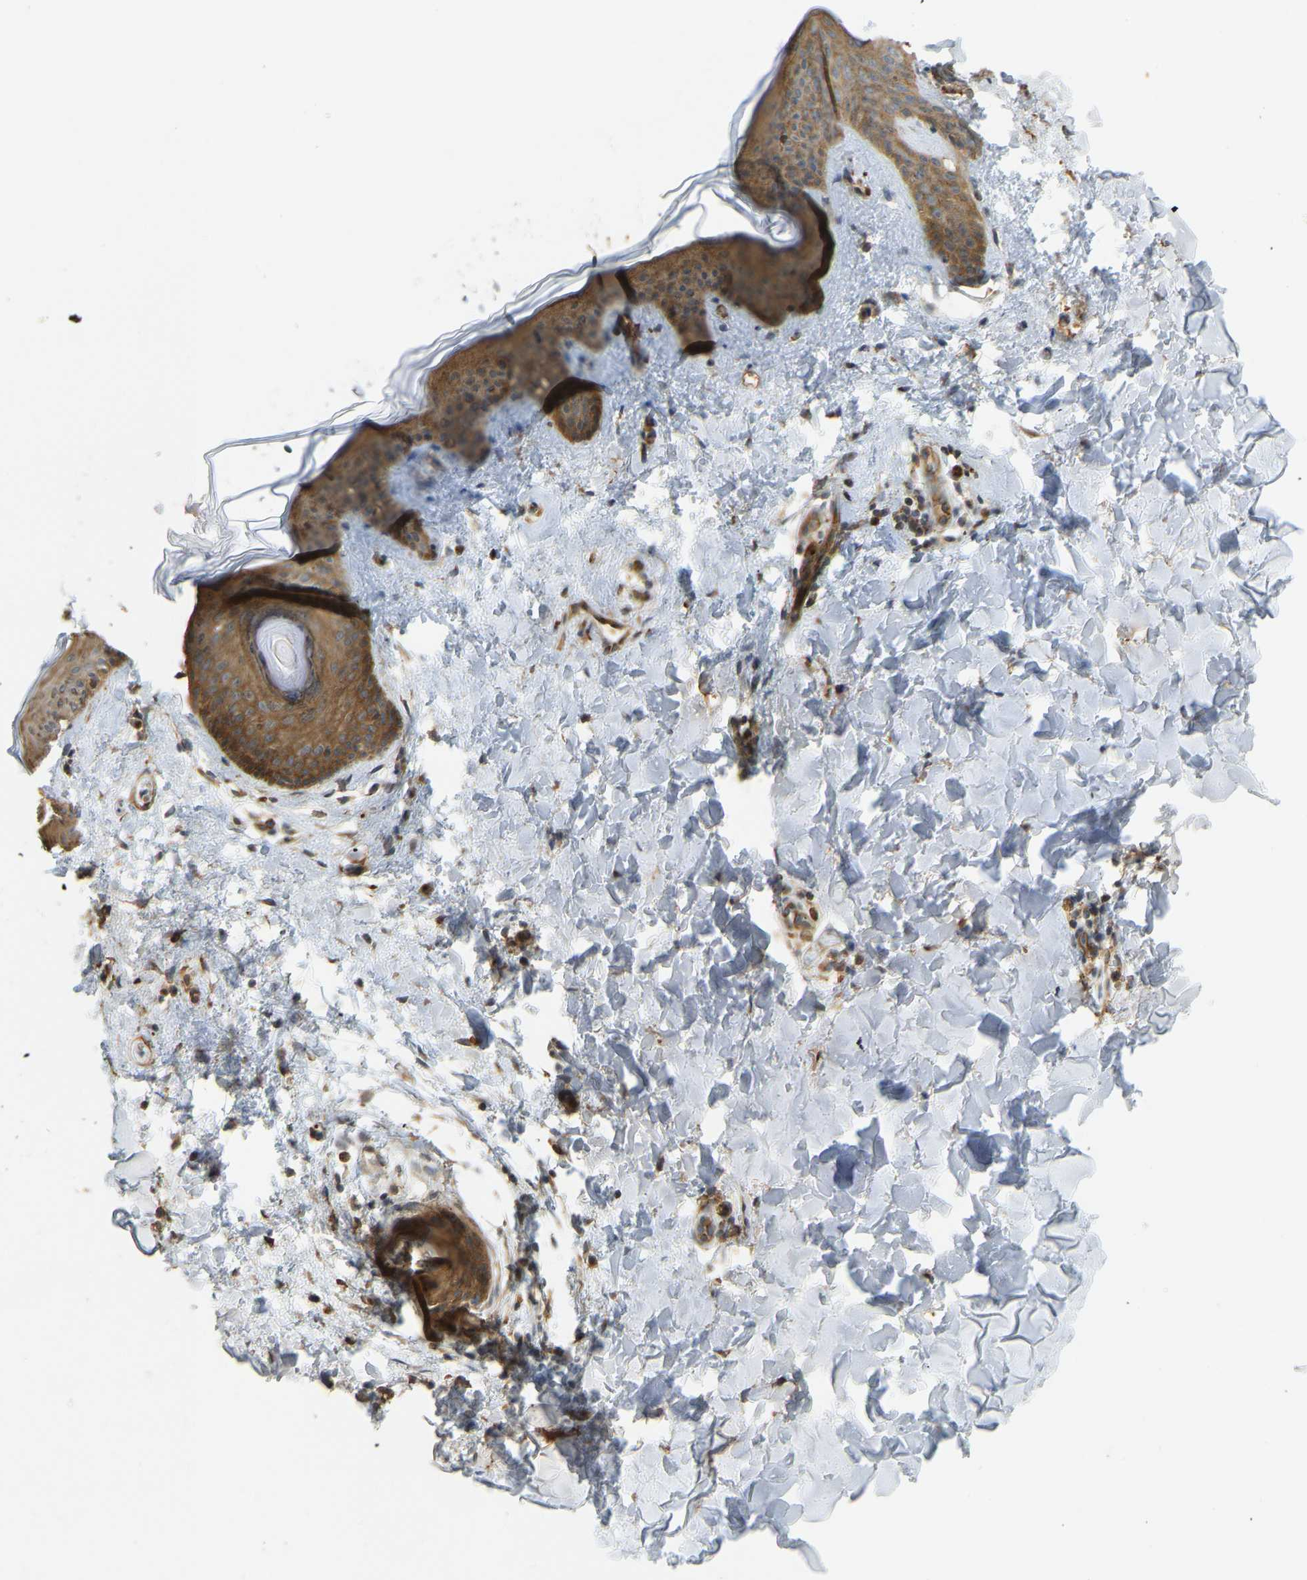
{"staining": {"intensity": "moderate", "quantity": ">75%", "location": "cytoplasmic/membranous"}, "tissue": "skin", "cell_type": "Fibroblasts", "image_type": "normal", "snomed": [{"axis": "morphology", "description": "Normal tissue, NOS"}, {"axis": "topography", "description": "Skin"}], "caption": "The photomicrograph shows a brown stain indicating the presence of a protein in the cytoplasmic/membranous of fibroblasts in skin.", "gene": "KIAA1671", "patient": {"sex": "female", "age": 17}}